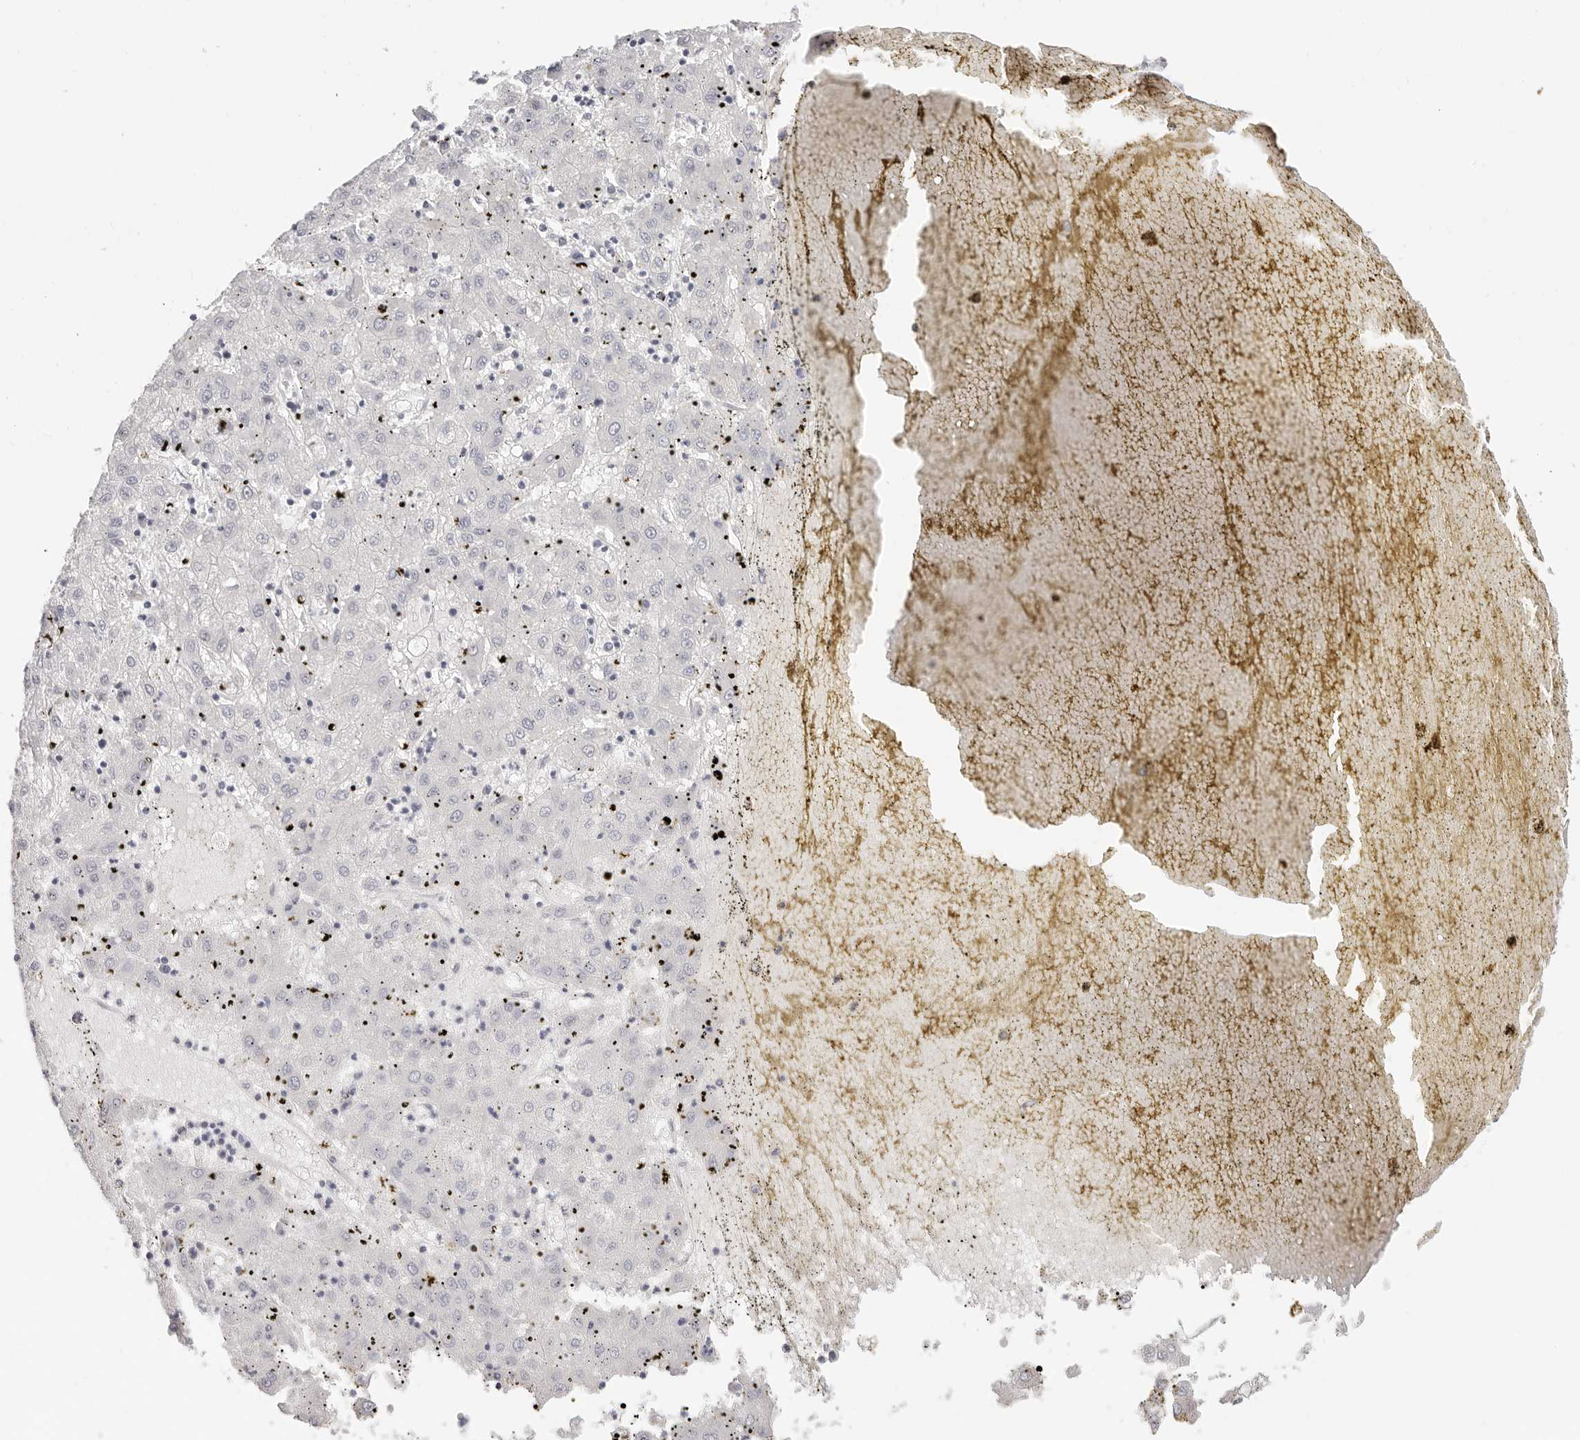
{"staining": {"intensity": "negative", "quantity": "none", "location": "none"}, "tissue": "liver cancer", "cell_type": "Tumor cells", "image_type": "cancer", "snomed": [{"axis": "morphology", "description": "Carcinoma, Hepatocellular, NOS"}, {"axis": "topography", "description": "Liver"}], "caption": "The micrograph displays no staining of tumor cells in liver cancer.", "gene": "ASCL1", "patient": {"sex": "male", "age": 72}}